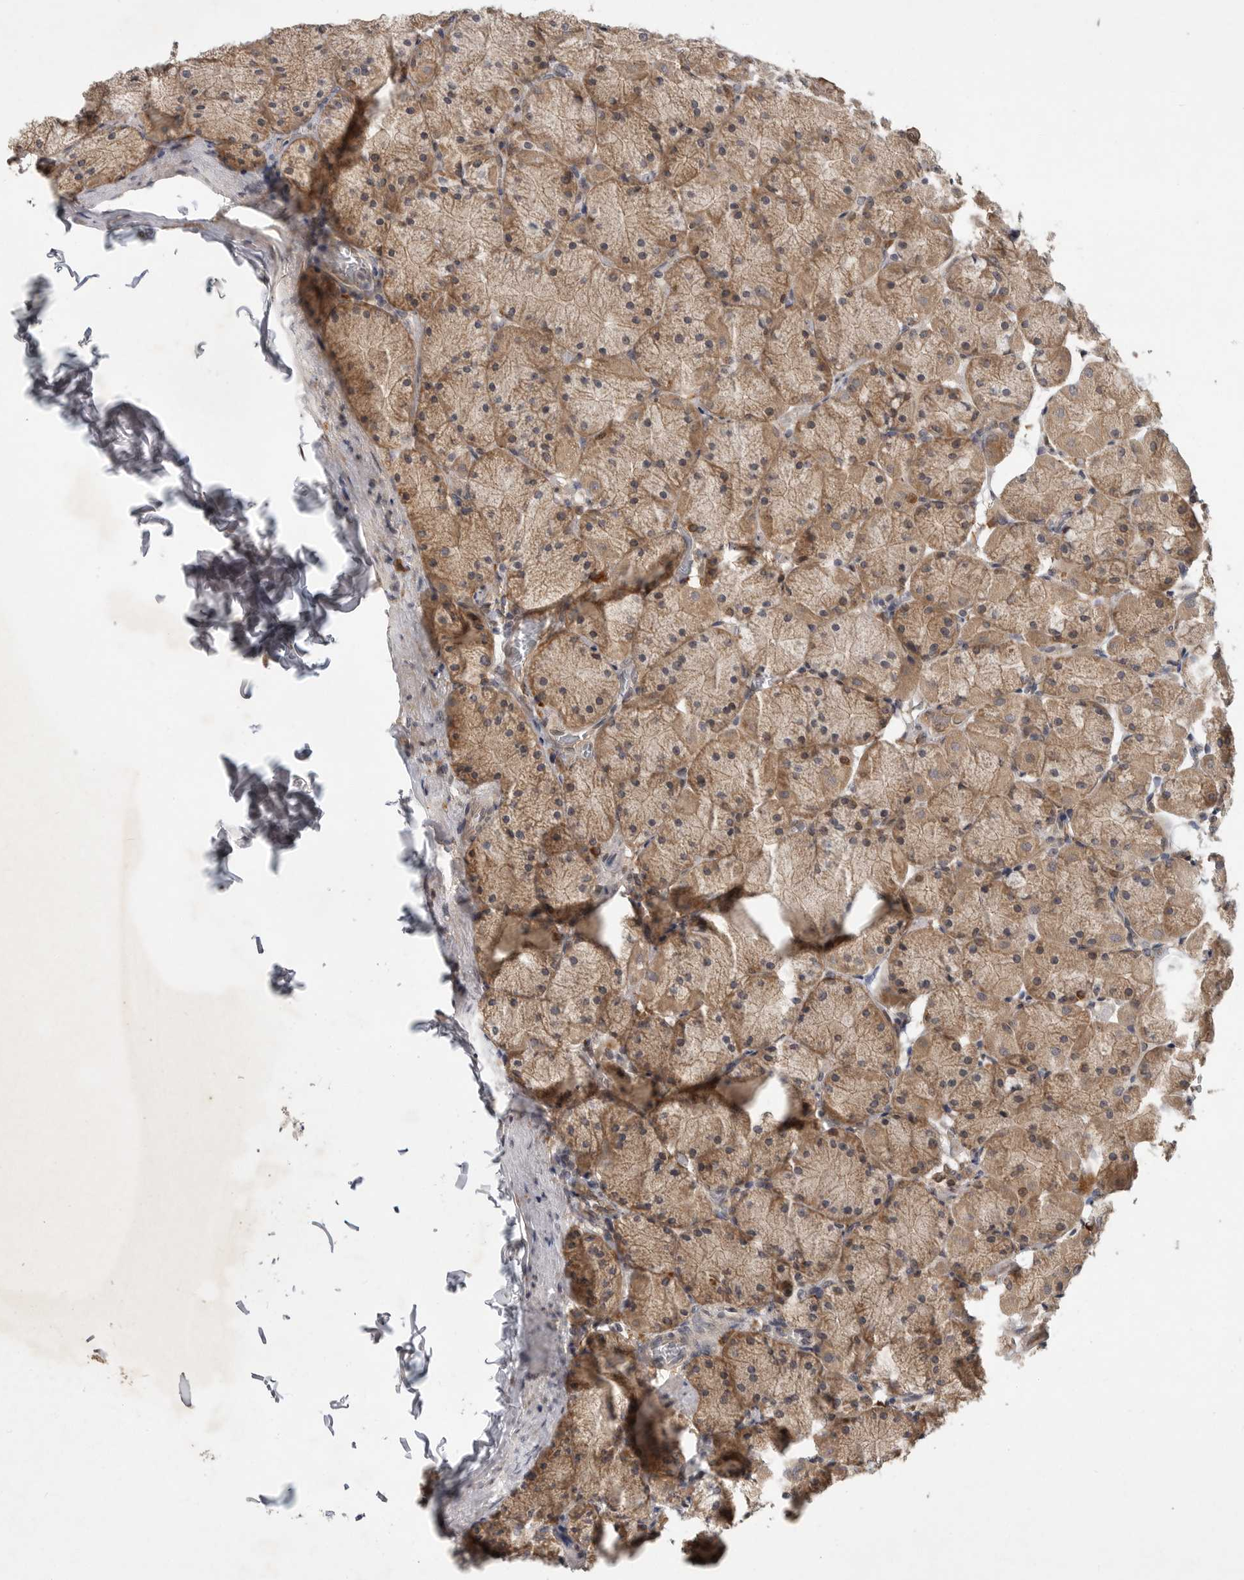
{"staining": {"intensity": "moderate", "quantity": ">75%", "location": "cytoplasmic/membranous"}, "tissue": "stomach", "cell_type": "Glandular cells", "image_type": "normal", "snomed": [{"axis": "morphology", "description": "Normal tissue, NOS"}, {"axis": "topography", "description": "Stomach, upper"}], "caption": "Immunohistochemical staining of unremarkable human stomach shows >75% levels of moderate cytoplasmic/membranous protein expression in about >75% of glandular cells. (brown staining indicates protein expression, while blue staining denotes nuclei).", "gene": "OSBPL9", "patient": {"sex": "female", "age": 56}}